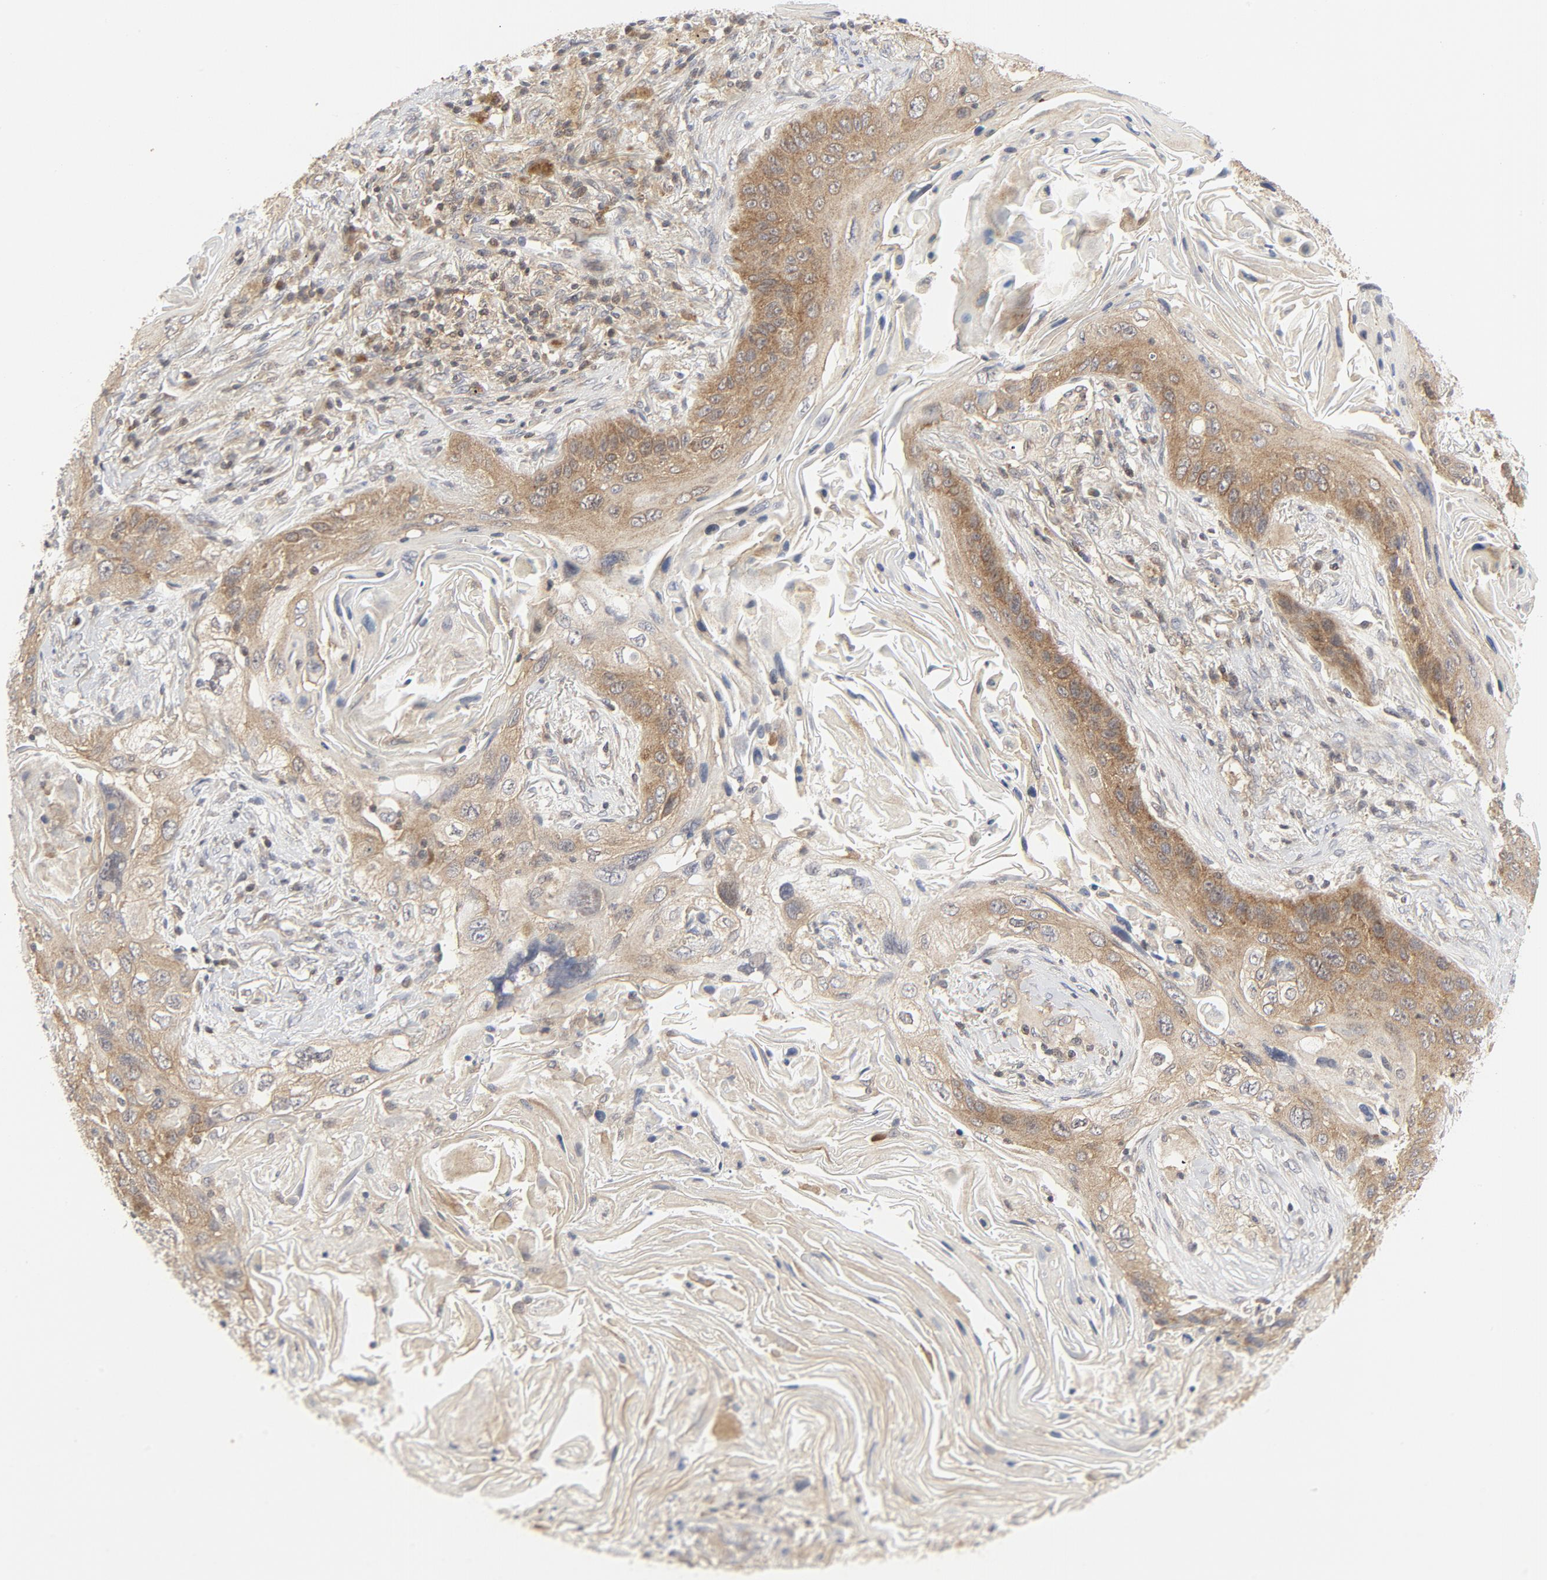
{"staining": {"intensity": "moderate", "quantity": ">75%", "location": "cytoplasmic/membranous"}, "tissue": "lung cancer", "cell_type": "Tumor cells", "image_type": "cancer", "snomed": [{"axis": "morphology", "description": "Squamous cell carcinoma, NOS"}, {"axis": "topography", "description": "Lung"}], "caption": "A high-resolution photomicrograph shows immunohistochemistry (IHC) staining of lung cancer (squamous cell carcinoma), which exhibits moderate cytoplasmic/membranous positivity in about >75% of tumor cells.", "gene": "MAP2K7", "patient": {"sex": "female", "age": 67}}